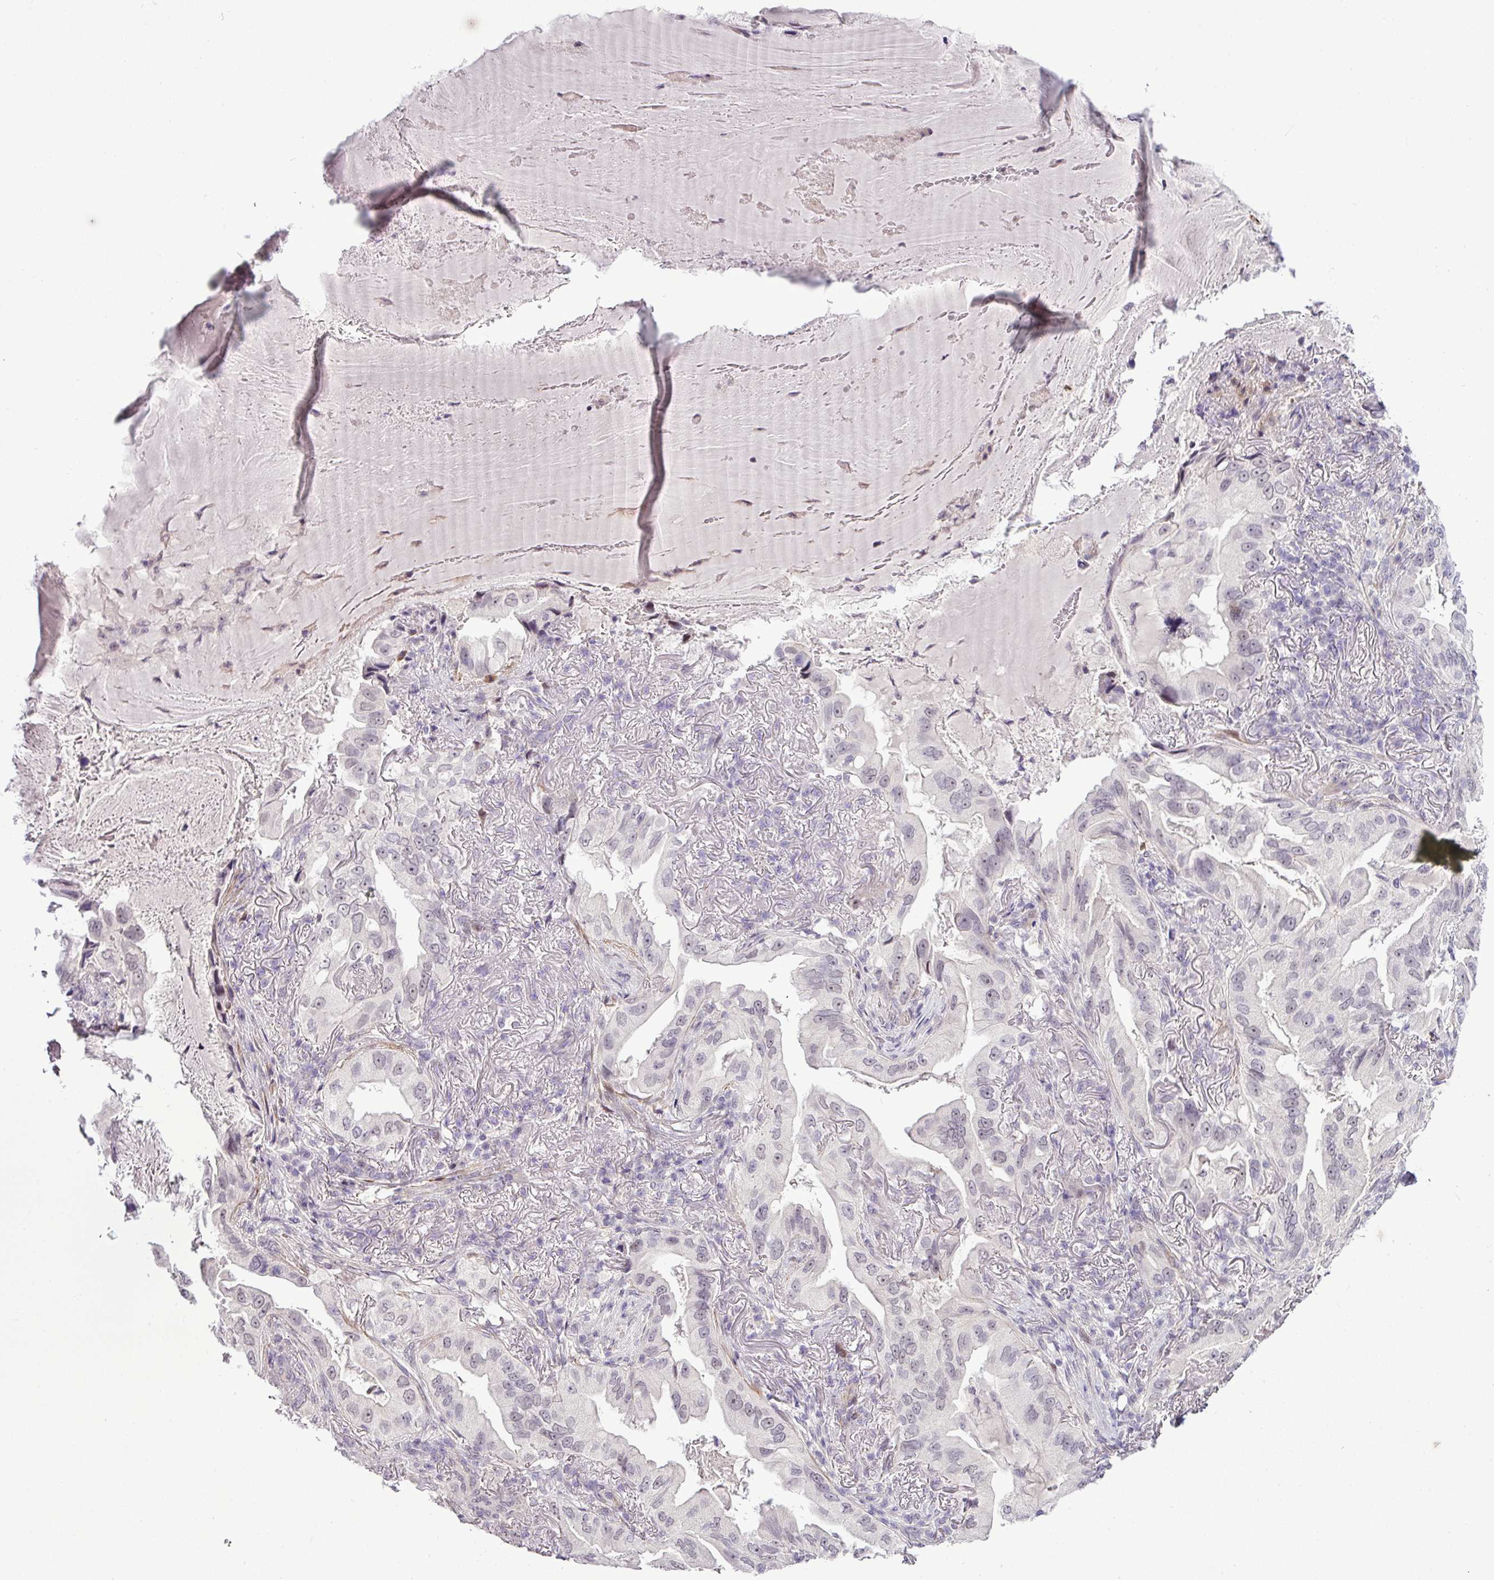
{"staining": {"intensity": "negative", "quantity": "none", "location": "none"}, "tissue": "lung cancer", "cell_type": "Tumor cells", "image_type": "cancer", "snomed": [{"axis": "morphology", "description": "Adenocarcinoma, NOS"}, {"axis": "topography", "description": "Lung"}], "caption": "A photomicrograph of lung adenocarcinoma stained for a protein demonstrates no brown staining in tumor cells. Brightfield microscopy of immunohistochemistry stained with DAB (brown) and hematoxylin (blue), captured at high magnification.", "gene": "ZNF688", "patient": {"sex": "female", "age": 69}}